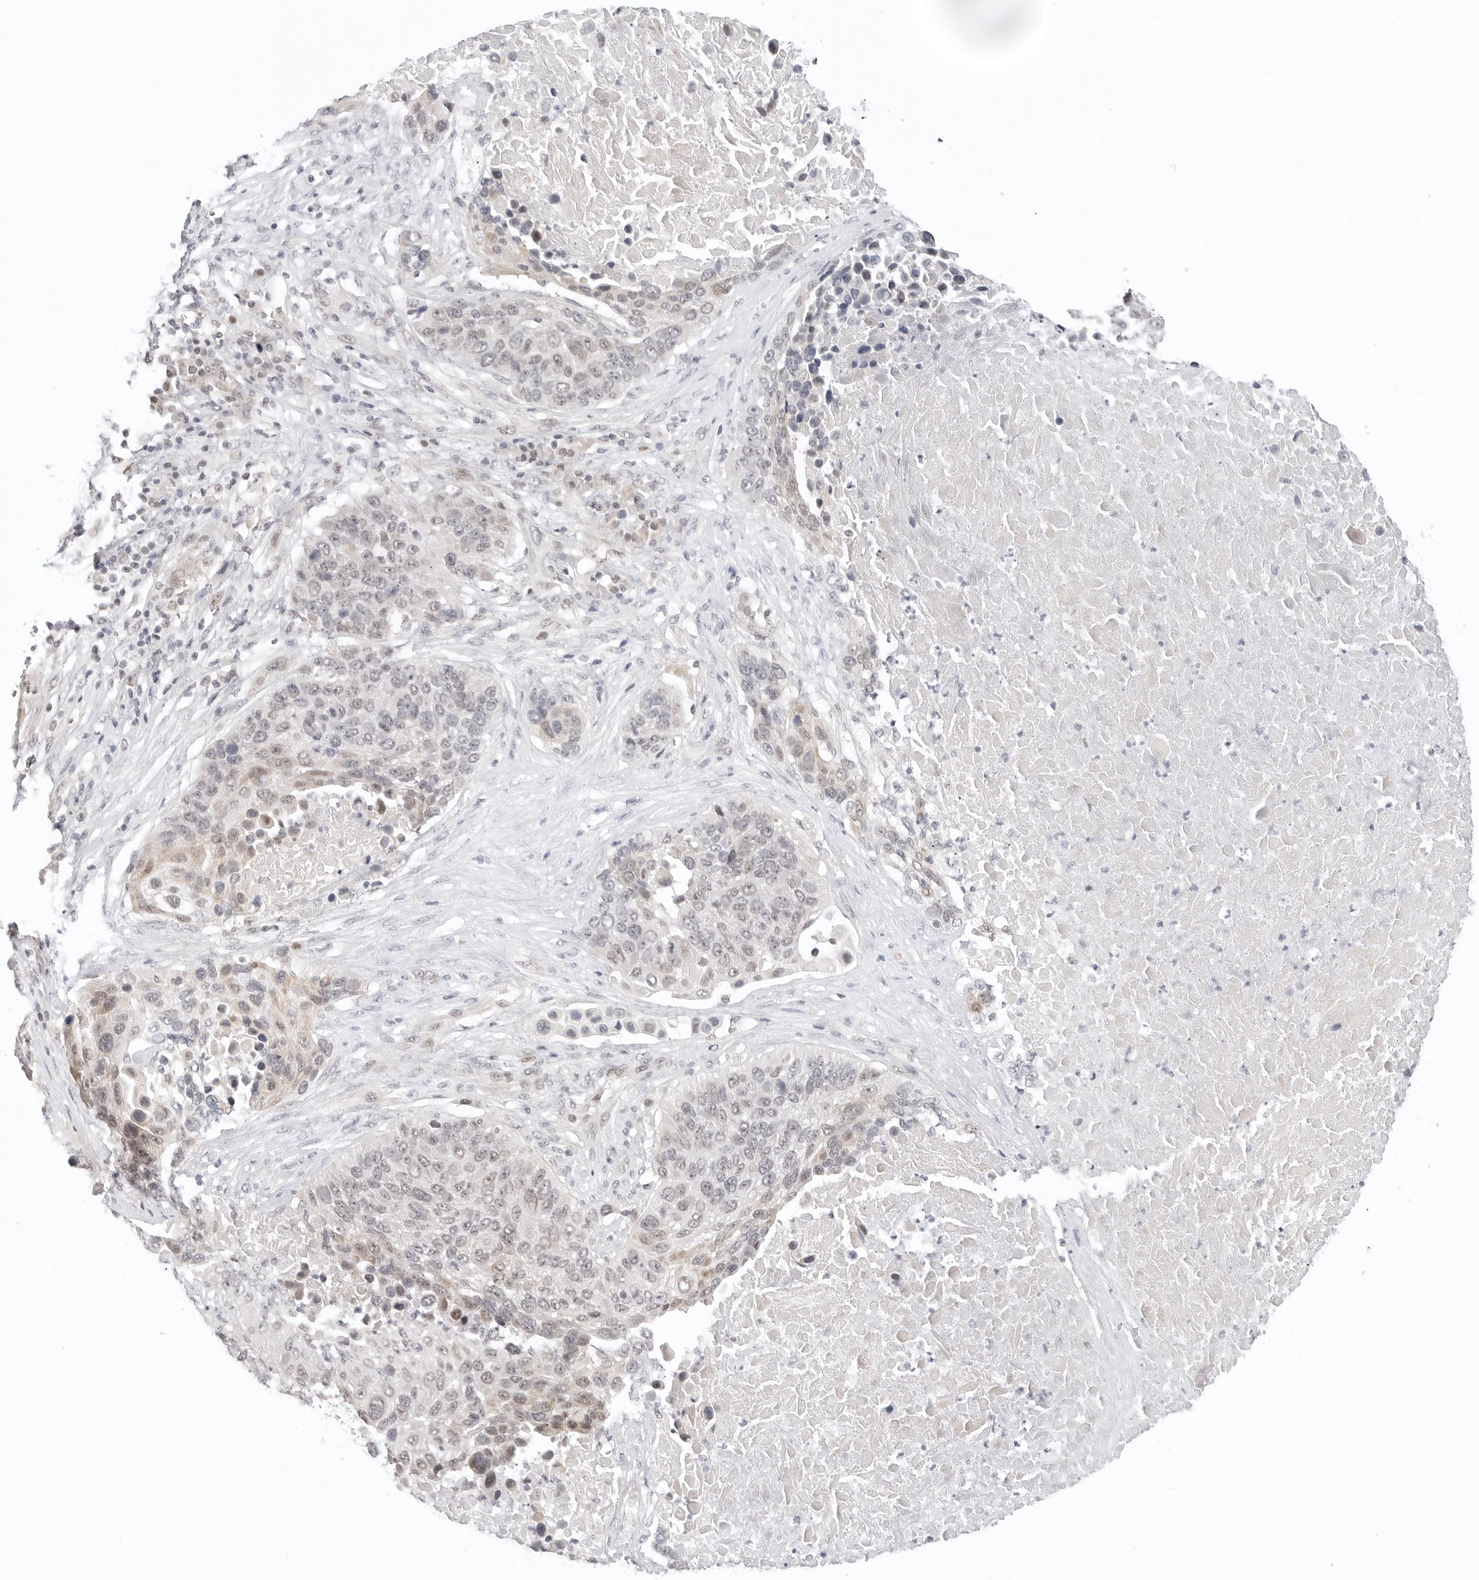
{"staining": {"intensity": "weak", "quantity": "<25%", "location": "nuclear"}, "tissue": "lung cancer", "cell_type": "Tumor cells", "image_type": "cancer", "snomed": [{"axis": "morphology", "description": "Squamous cell carcinoma, NOS"}, {"axis": "topography", "description": "Lung"}], "caption": "Immunohistochemistry (IHC) histopathology image of neoplastic tissue: human lung squamous cell carcinoma stained with DAB reveals no significant protein positivity in tumor cells. (DAB (3,3'-diaminobenzidine) immunohistochemistry, high magnification).", "gene": "TSEN2", "patient": {"sex": "male", "age": 66}}